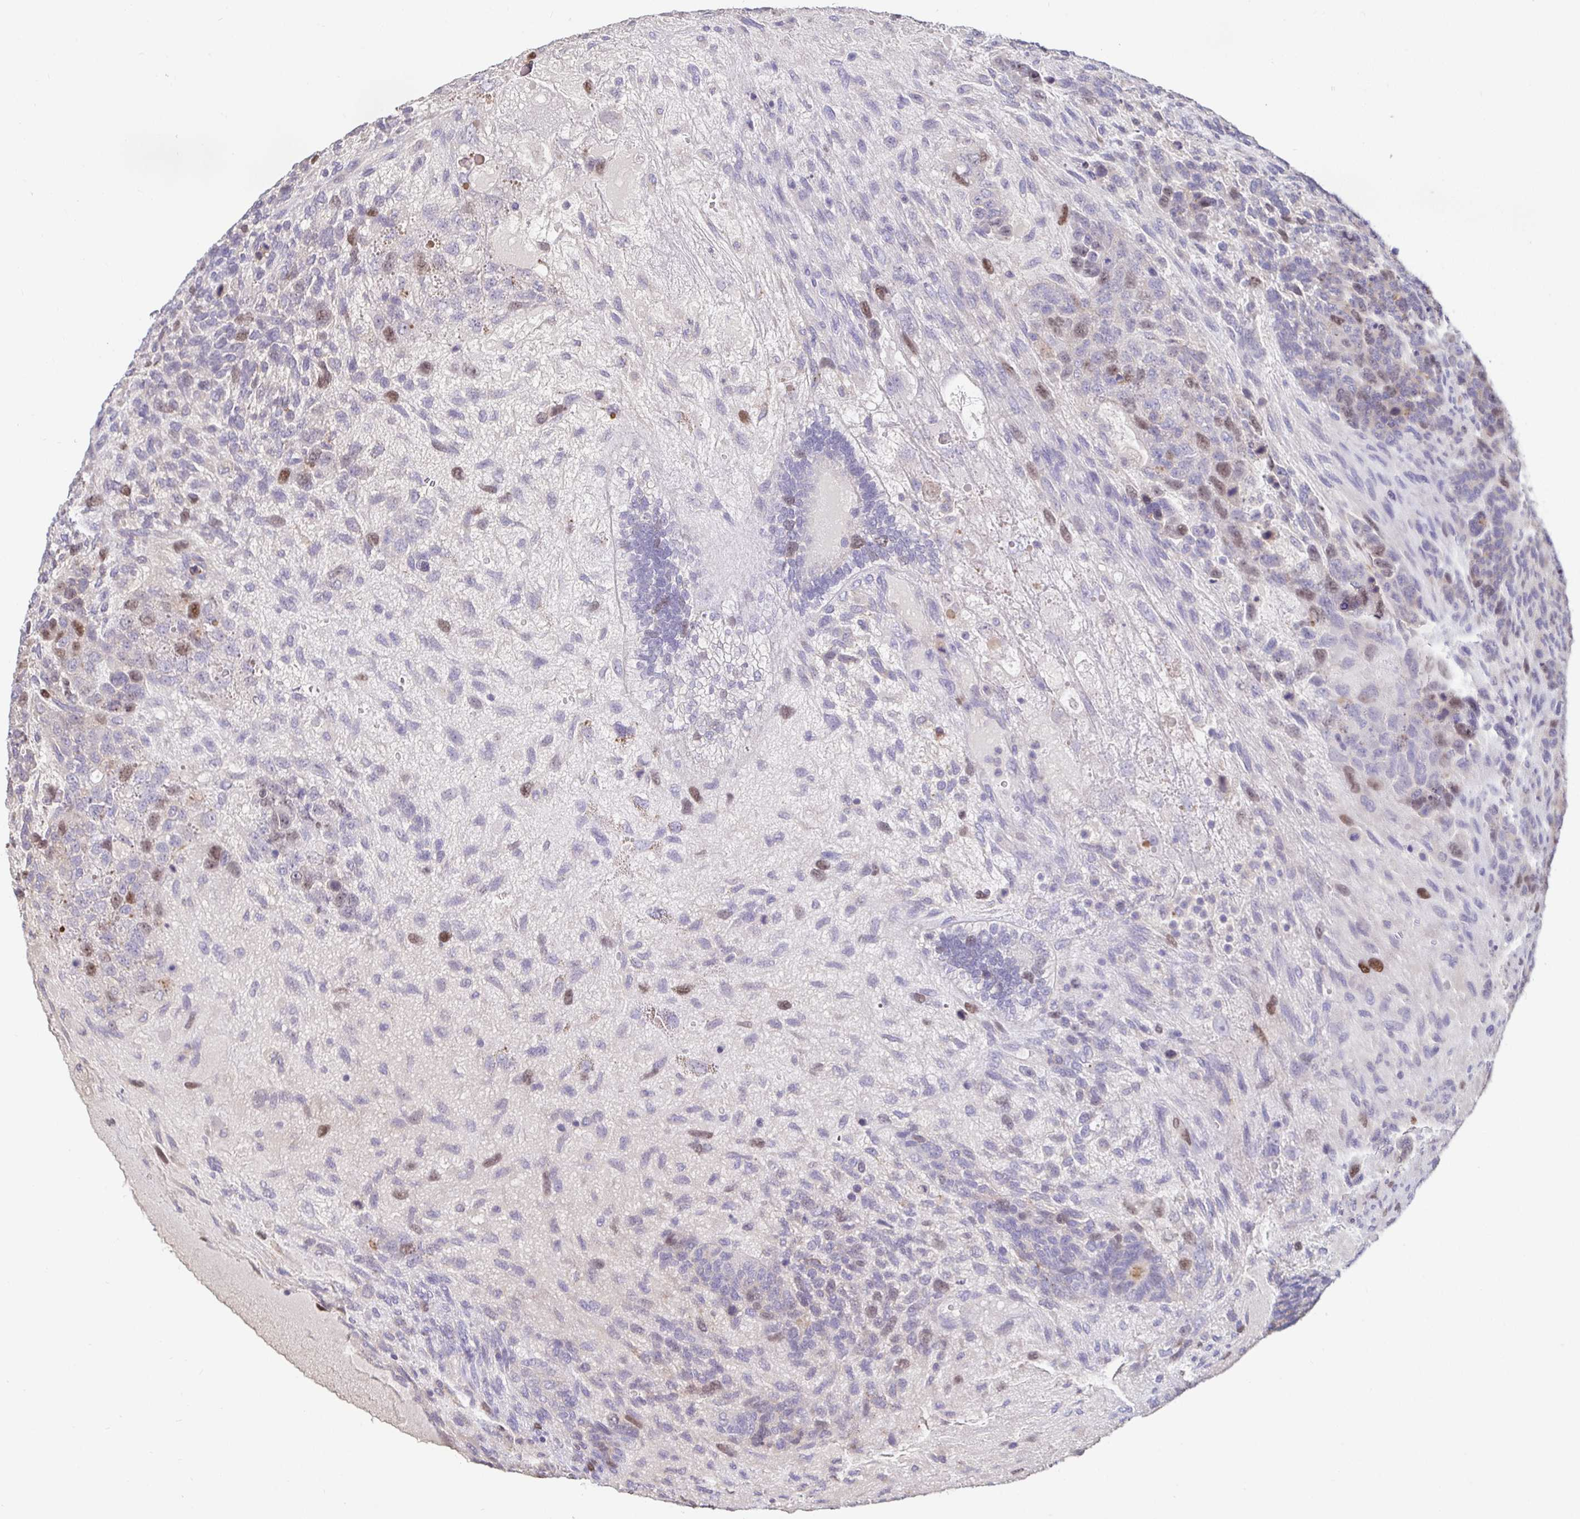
{"staining": {"intensity": "moderate", "quantity": "<25%", "location": "nuclear"}, "tissue": "testis cancer", "cell_type": "Tumor cells", "image_type": "cancer", "snomed": [{"axis": "morphology", "description": "Normal tissue, NOS"}, {"axis": "morphology", "description": "Carcinoma, Embryonal, NOS"}, {"axis": "topography", "description": "Testis"}, {"axis": "topography", "description": "Epididymis"}], "caption": "Immunohistochemical staining of testis embryonal carcinoma demonstrates low levels of moderate nuclear protein staining in about <25% of tumor cells. (Stains: DAB (3,3'-diaminobenzidine) in brown, nuclei in blue, Microscopy: brightfield microscopy at high magnification).", "gene": "ANLN", "patient": {"sex": "male", "age": 23}}